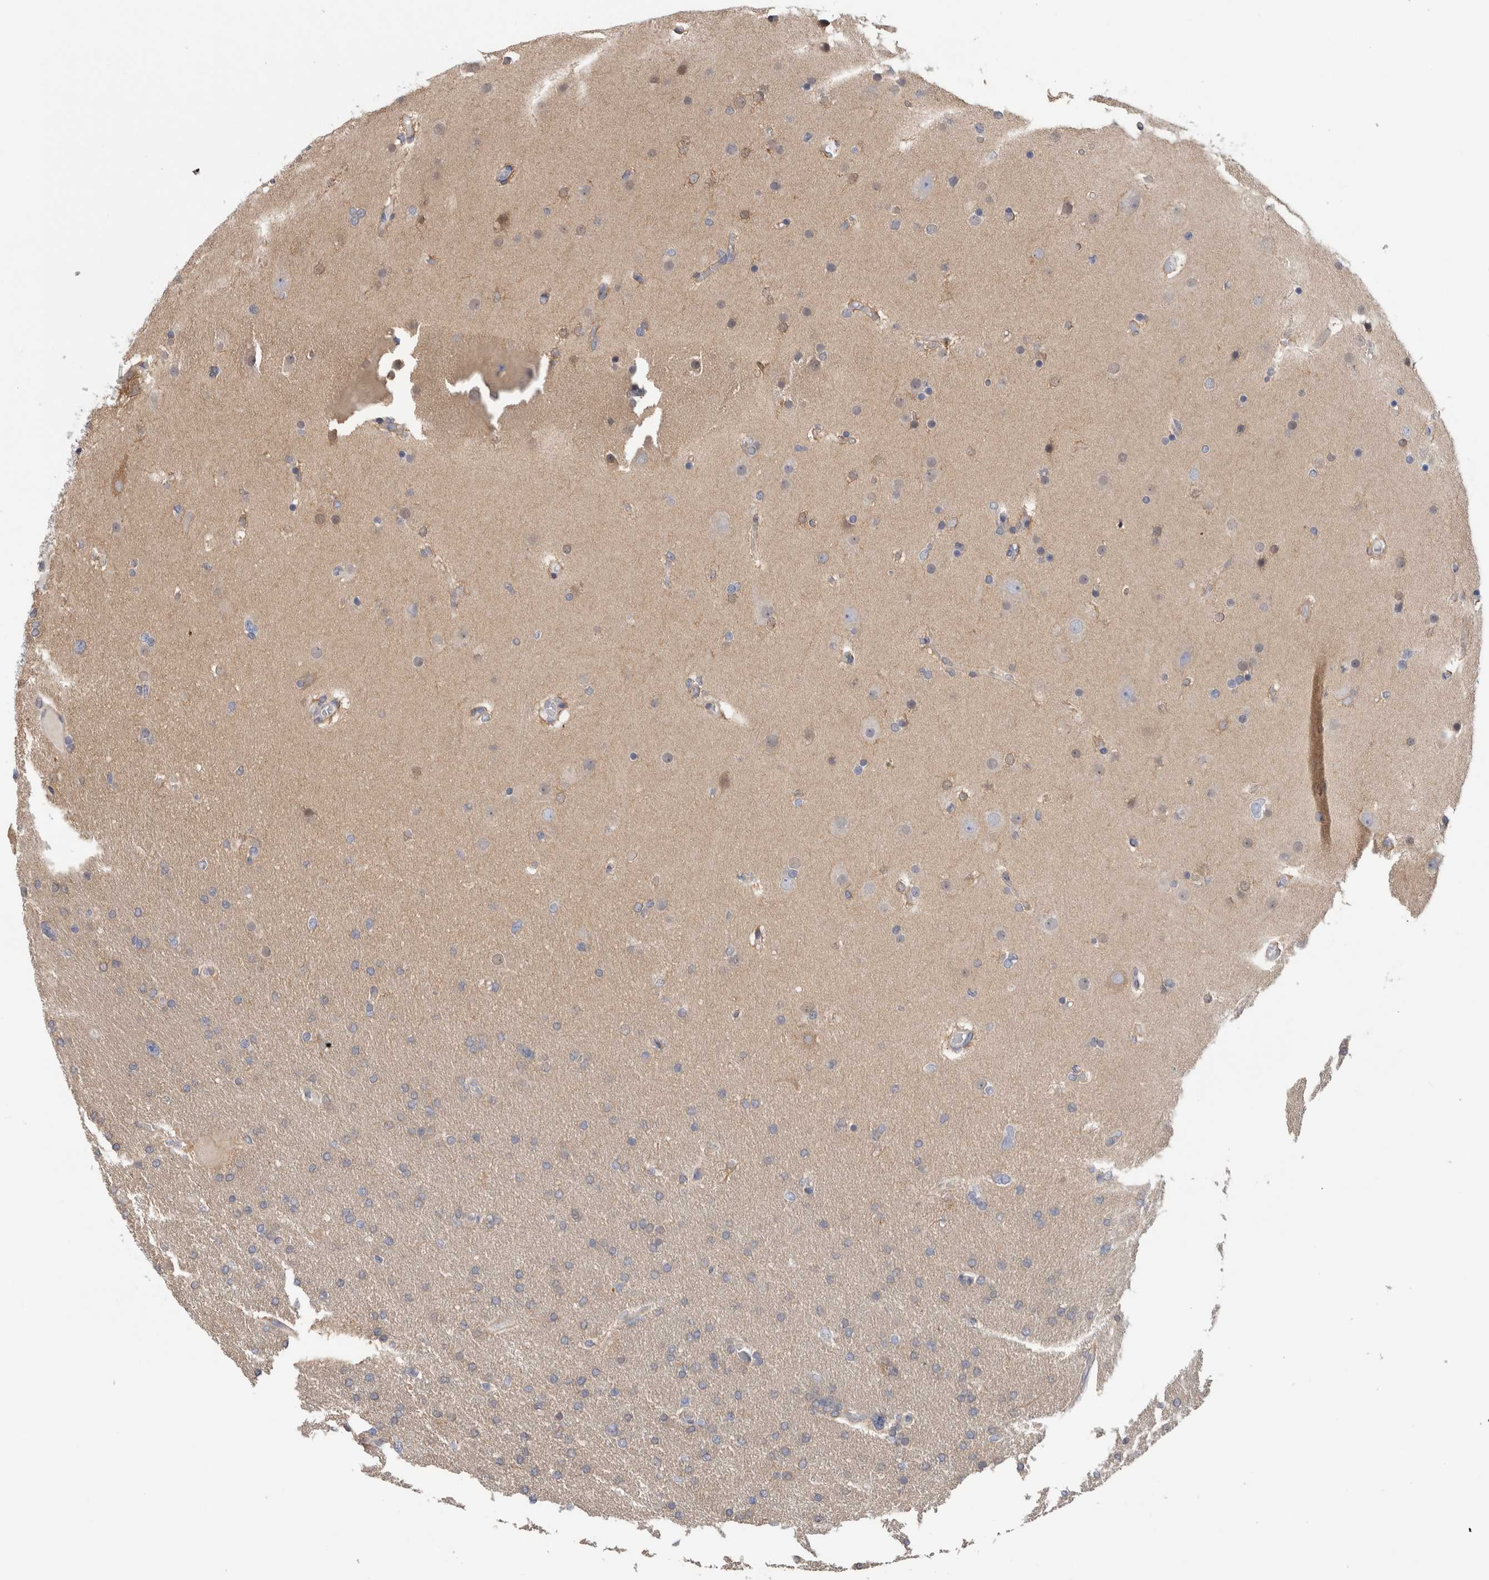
{"staining": {"intensity": "negative", "quantity": "none", "location": "none"}, "tissue": "glioma", "cell_type": "Tumor cells", "image_type": "cancer", "snomed": [{"axis": "morphology", "description": "Glioma, malignant, High grade"}, {"axis": "topography", "description": "Cerebral cortex"}], "caption": "Image shows no significant protein expression in tumor cells of high-grade glioma (malignant).", "gene": "SCRN1", "patient": {"sex": "female", "age": 36}}